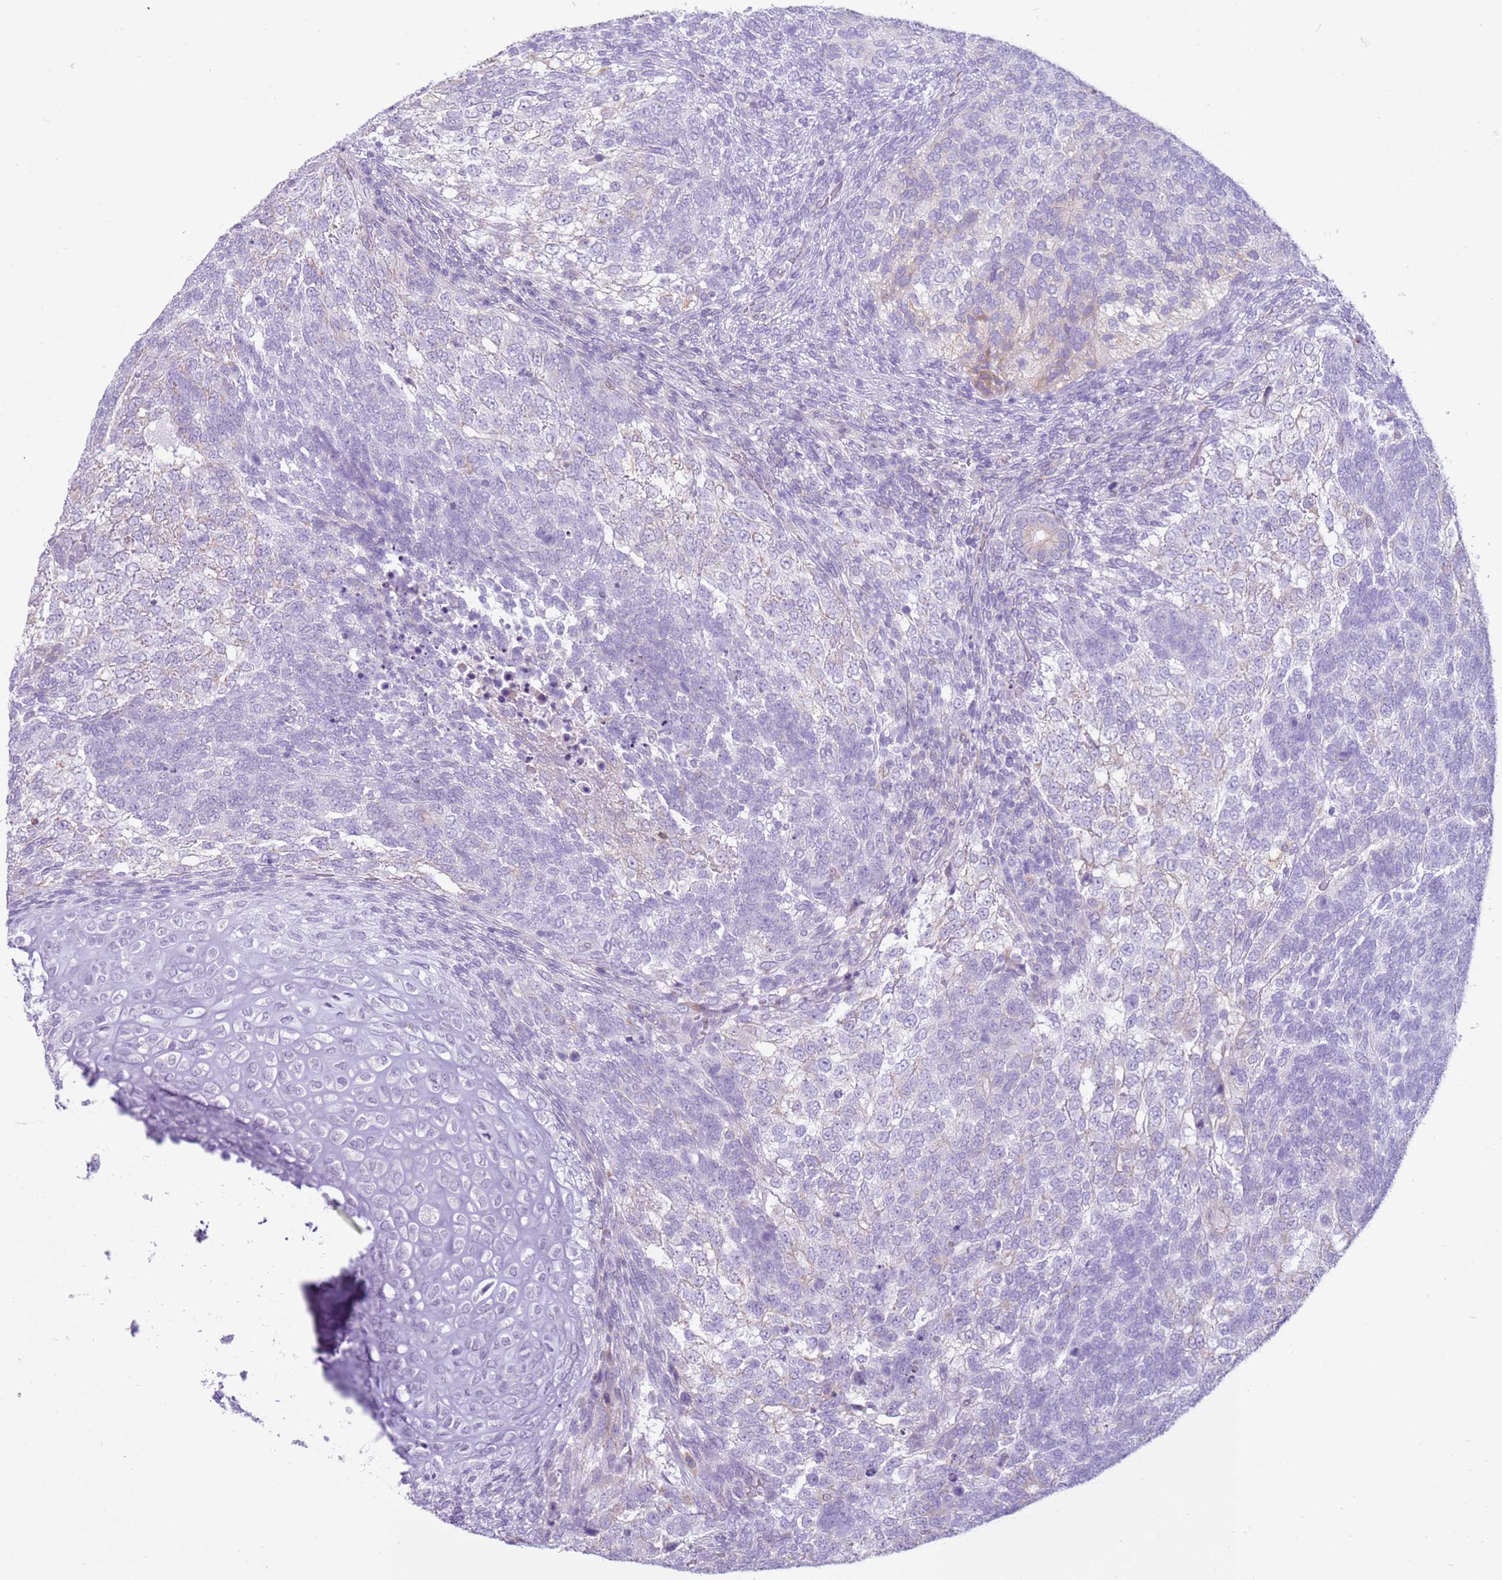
{"staining": {"intensity": "negative", "quantity": "none", "location": "none"}, "tissue": "testis cancer", "cell_type": "Tumor cells", "image_type": "cancer", "snomed": [{"axis": "morphology", "description": "Carcinoma, Embryonal, NOS"}, {"axis": "topography", "description": "Testis"}], "caption": "DAB immunohistochemical staining of human testis cancer exhibits no significant staining in tumor cells.", "gene": "OAF", "patient": {"sex": "male", "age": 23}}